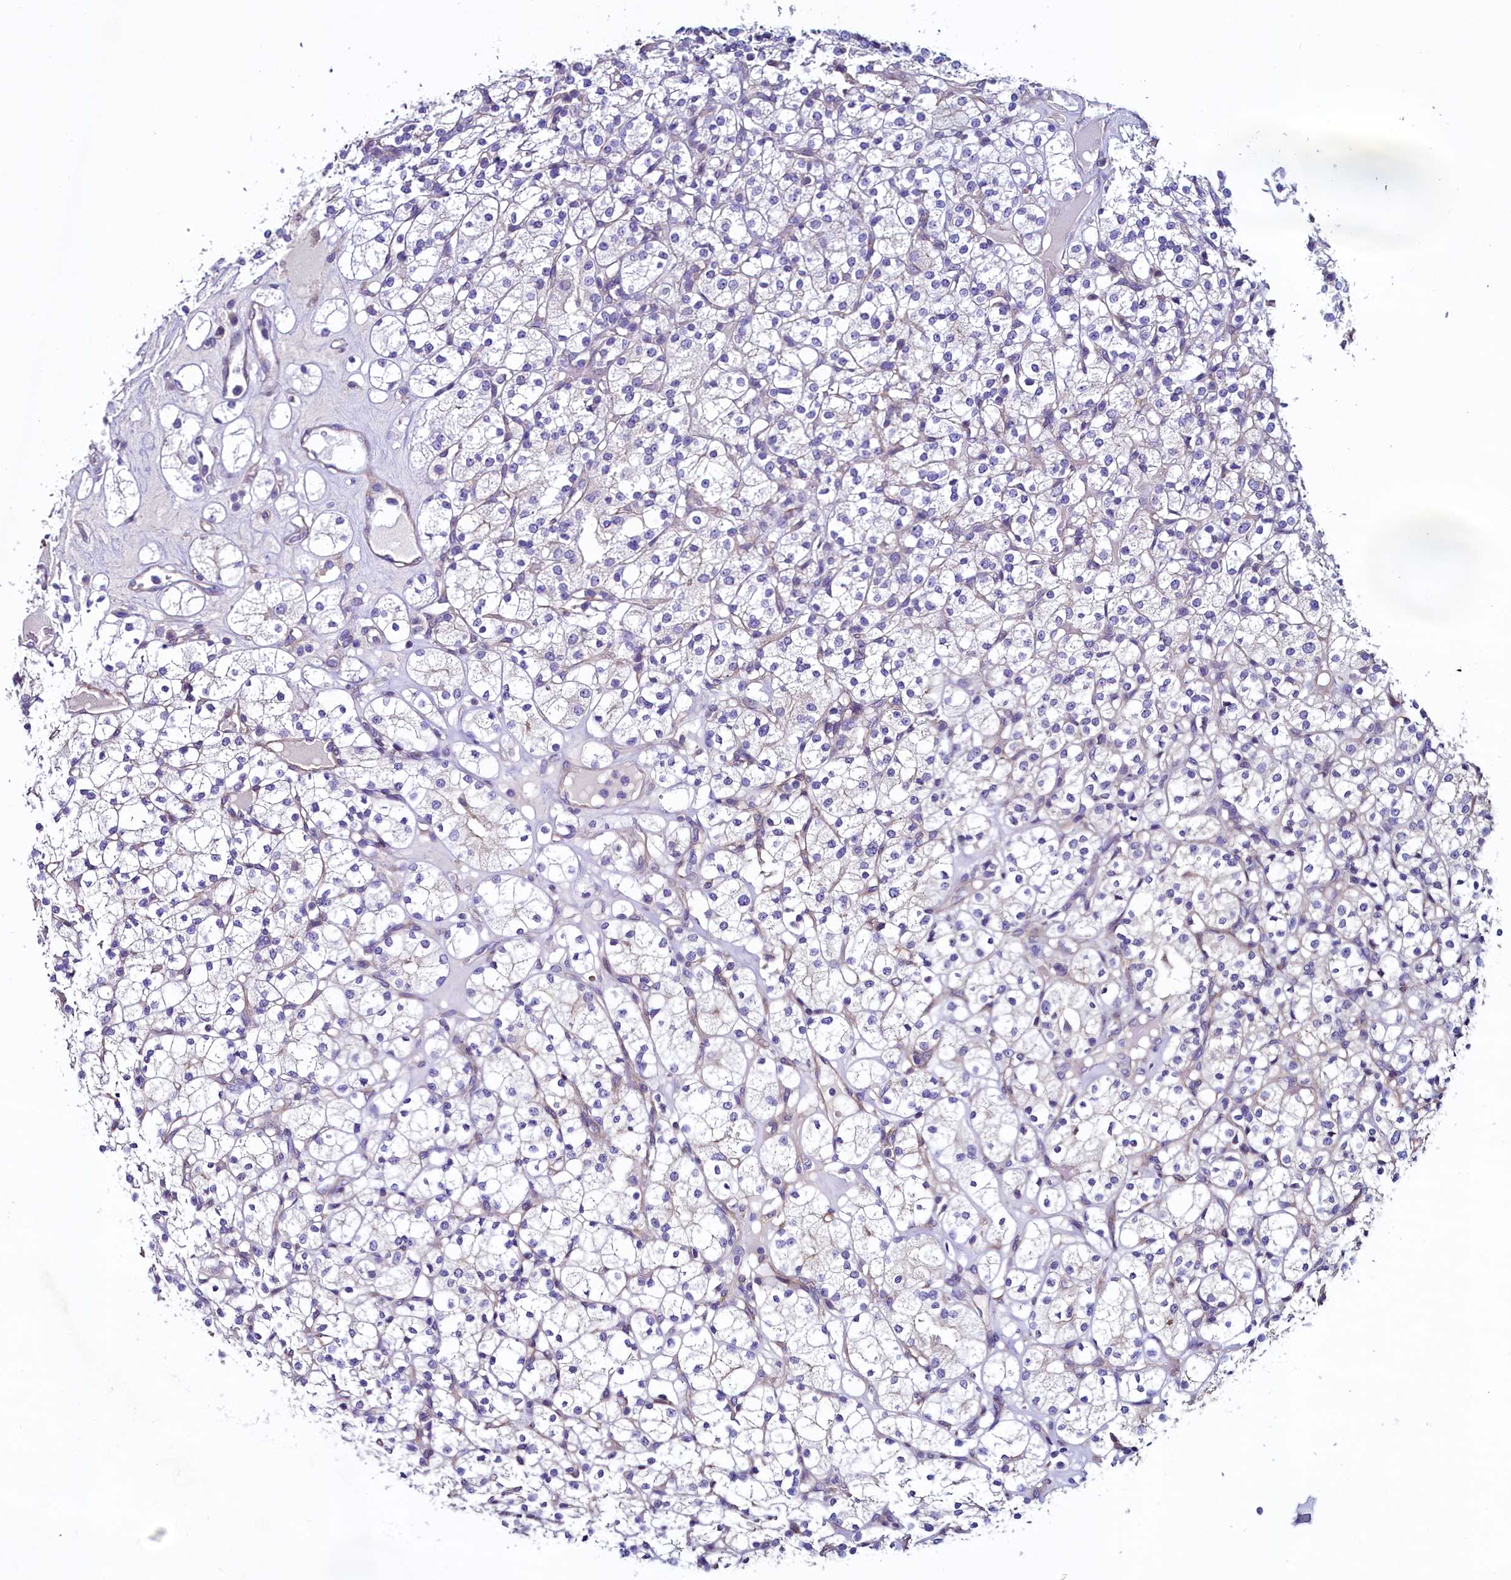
{"staining": {"intensity": "negative", "quantity": "none", "location": "none"}, "tissue": "renal cancer", "cell_type": "Tumor cells", "image_type": "cancer", "snomed": [{"axis": "morphology", "description": "Adenocarcinoma, NOS"}, {"axis": "topography", "description": "Kidney"}], "caption": "High power microscopy micrograph of an immunohistochemistry micrograph of adenocarcinoma (renal), revealing no significant positivity in tumor cells. (IHC, brightfield microscopy, high magnification).", "gene": "KRBOX5", "patient": {"sex": "male", "age": 77}}